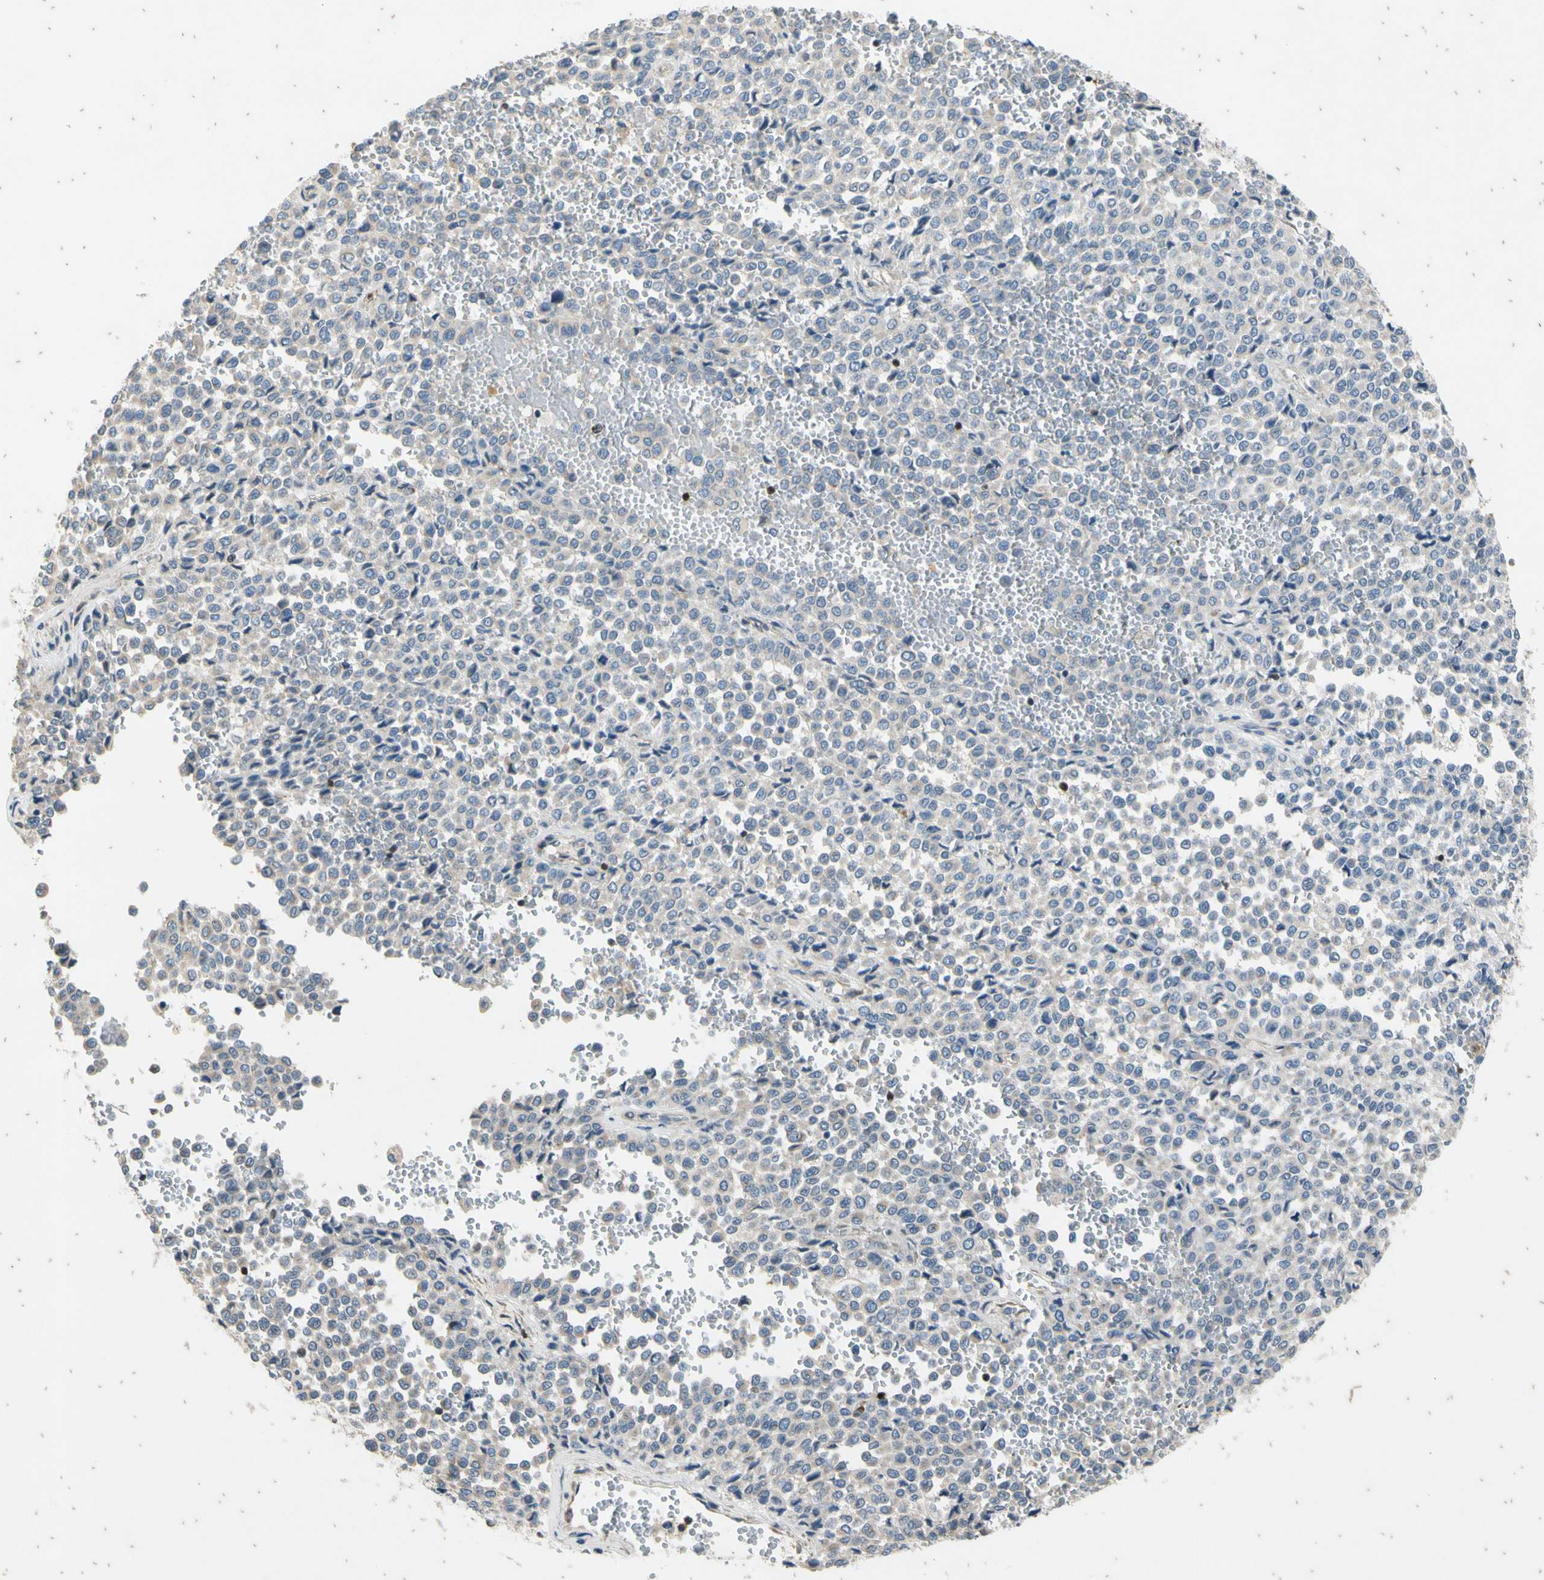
{"staining": {"intensity": "negative", "quantity": "none", "location": "none"}, "tissue": "melanoma", "cell_type": "Tumor cells", "image_type": "cancer", "snomed": [{"axis": "morphology", "description": "Malignant melanoma, Metastatic site"}, {"axis": "topography", "description": "Pancreas"}], "caption": "This histopathology image is of malignant melanoma (metastatic site) stained with immunohistochemistry to label a protein in brown with the nuclei are counter-stained blue. There is no positivity in tumor cells.", "gene": "TBX21", "patient": {"sex": "female", "age": 30}}